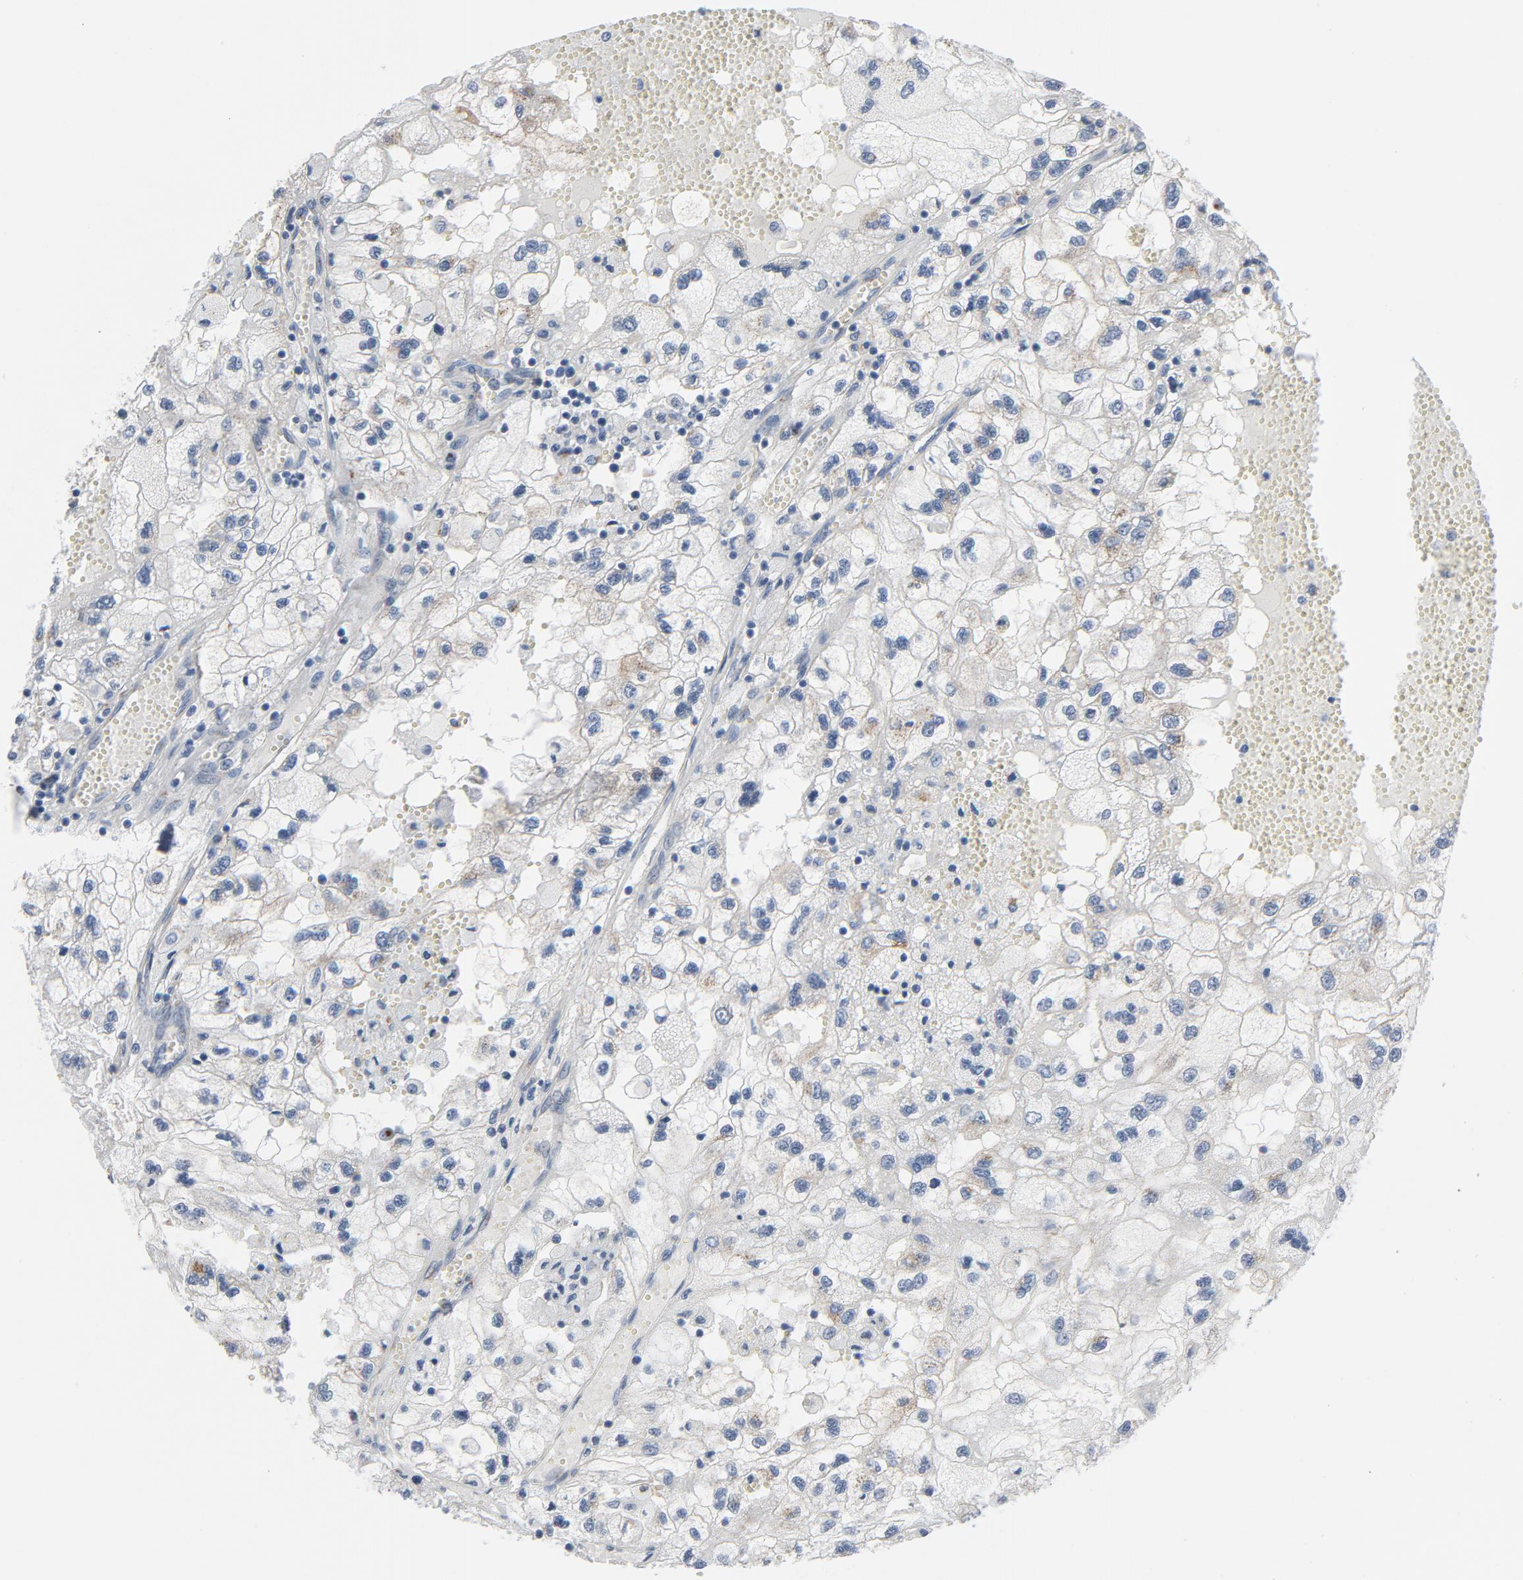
{"staining": {"intensity": "moderate", "quantity": "<25%", "location": "cytoplasmic/membranous"}, "tissue": "renal cancer", "cell_type": "Tumor cells", "image_type": "cancer", "snomed": [{"axis": "morphology", "description": "Normal tissue, NOS"}, {"axis": "morphology", "description": "Adenocarcinoma, NOS"}, {"axis": "topography", "description": "Kidney"}], "caption": "Immunohistochemical staining of renal adenocarcinoma reveals low levels of moderate cytoplasmic/membranous expression in approximately <25% of tumor cells. (Brightfield microscopy of DAB IHC at high magnification).", "gene": "YIPF6", "patient": {"sex": "male", "age": 71}}